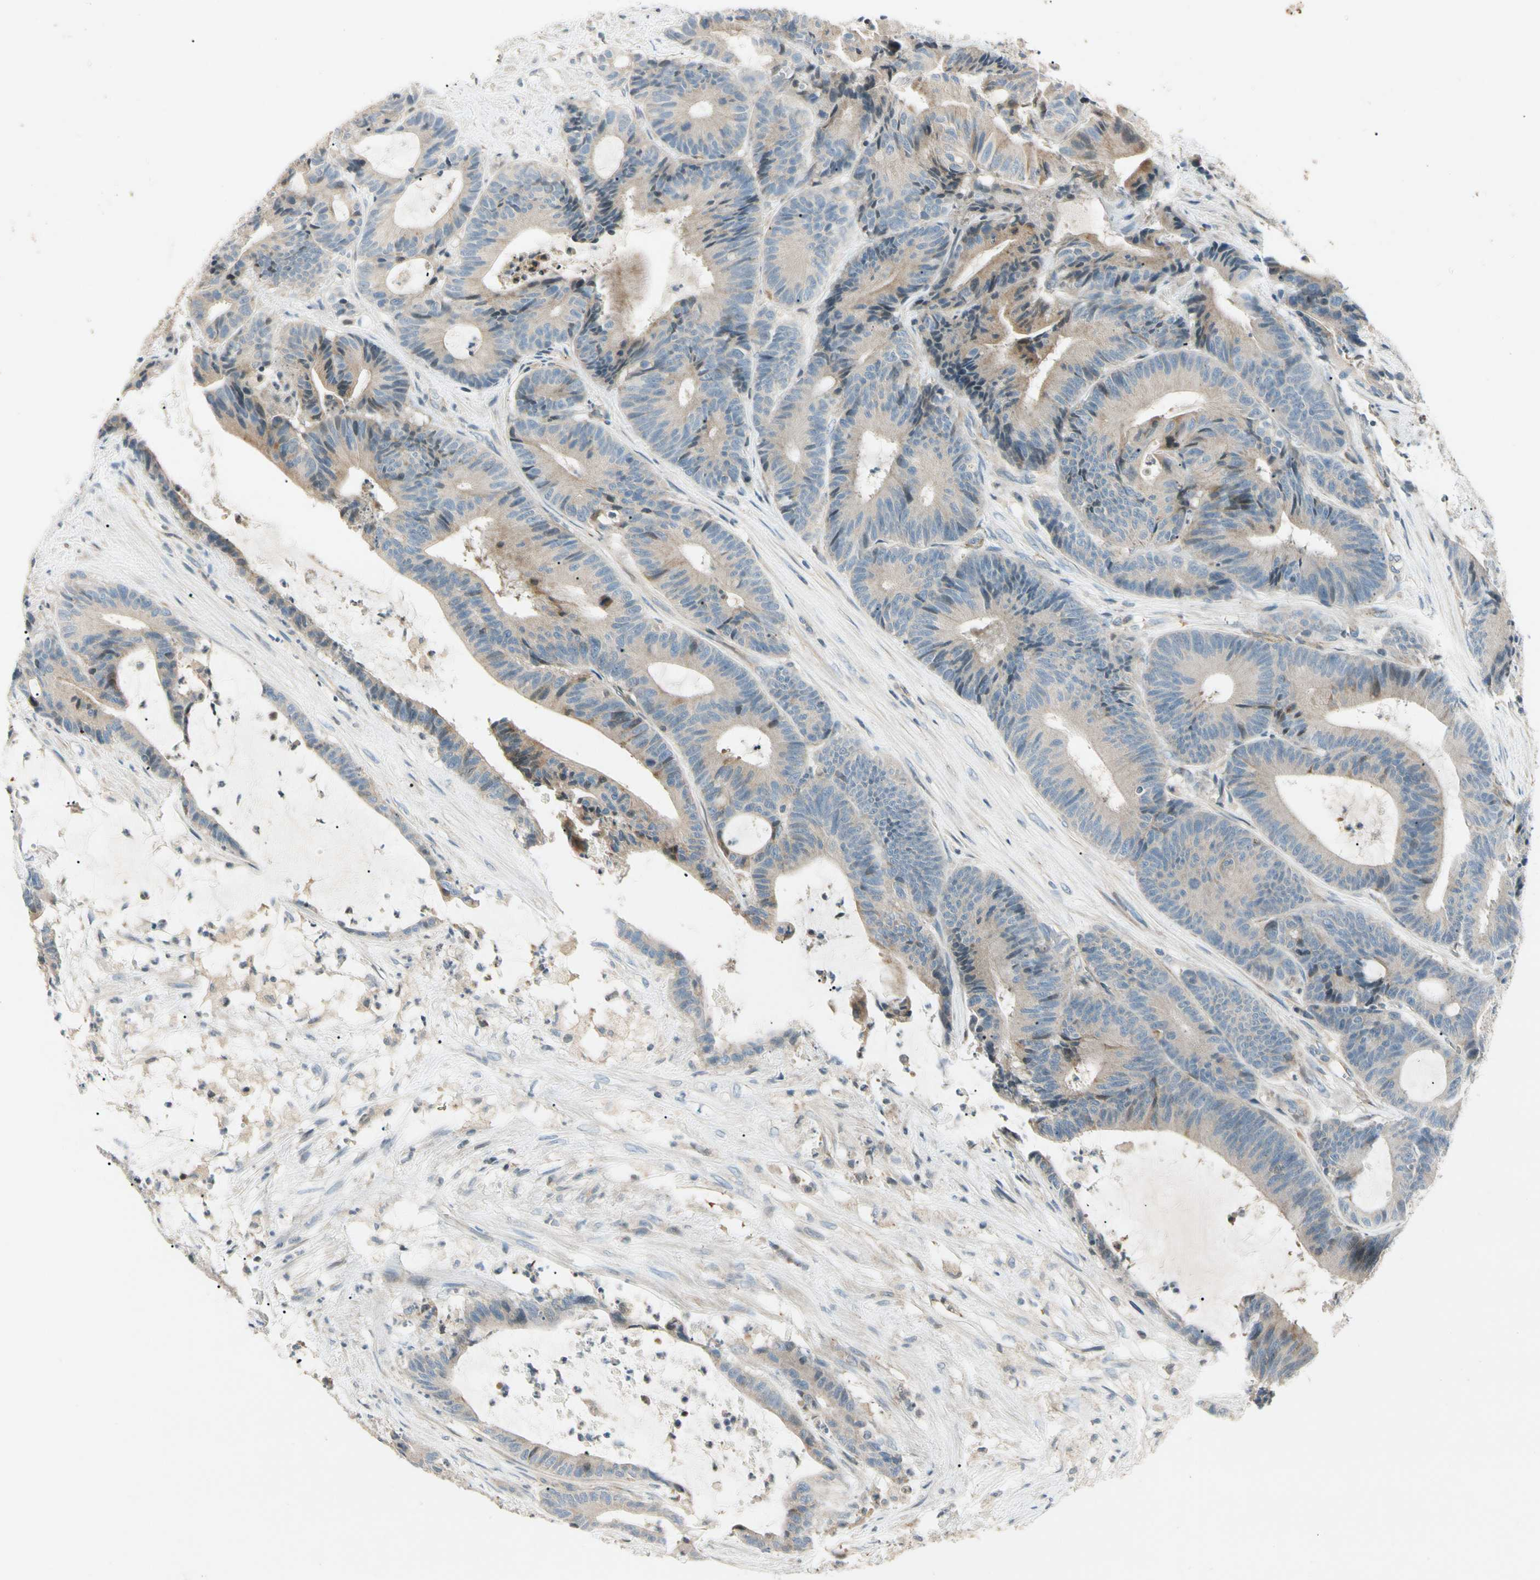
{"staining": {"intensity": "weak", "quantity": ">75%", "location": "cytoplasmic/membranous"}, "tissue": "colorectal cancer", "cell_type": "Tumor cells", "image_type": "cancer", "snomed": [{"axis": "morphology", "description": "Adenocarcinoma, NOS"}, {"axis": "topography", "description": "Colon"}], "caption": "Immunohistochemistry (IHC) staining of colorectal cancer, which exhibits low levels of weak cytoplasmic/membranous staining in approximately >75% of tumor cells indicating weak cytoplasmic/membranous protein staining. The staining was performed using DAB (3,3'-diaminobenzidine) (brown) for protein detection and nuclei were counterstained in hematoxylin (blue).", "gene": "CDH6", "patient": {"sex": "female", "age": 84}}